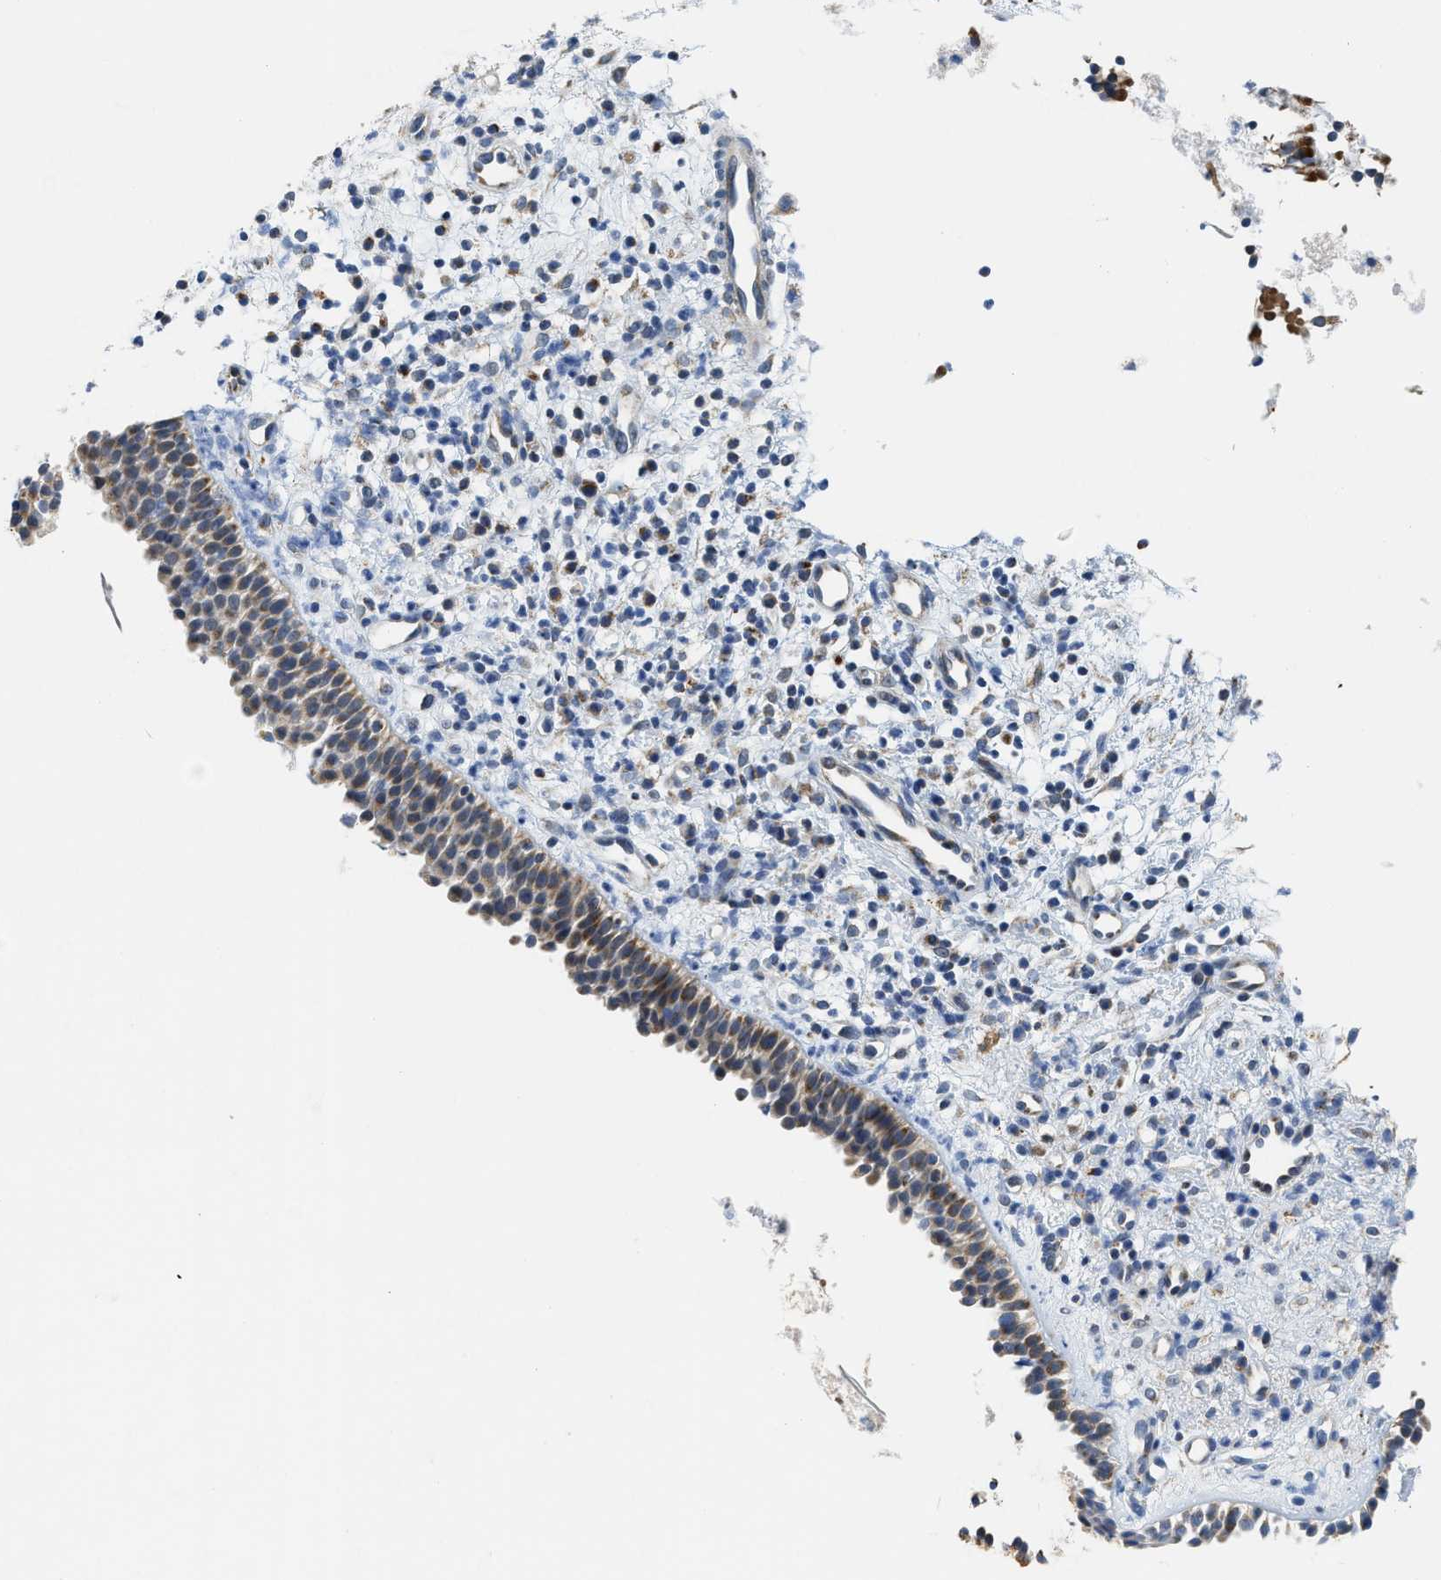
{"staining": {"intensity": "moderate", "quantity": ">75%", "location": "cytoplasmic/membranous"}, "tissue": "nasopharynx", "cell_type": "Respiratory epithelial cells", "image_type": "normal", "snomed": [{"axis": "morphology", "description": "Normal tissue, NOS"}, {"axis": "topography", "description": "Nasopharynx"}], "caption": "Protein staining of benign nasopharynx displays moderate cytoplasmic/membranous positivity in about >75% of respiratory epithelial cells. (IHC, brightfield microscopy, high magnification).", "gene": "GATD3", "patient": {"sex": "male", "age": 21}}